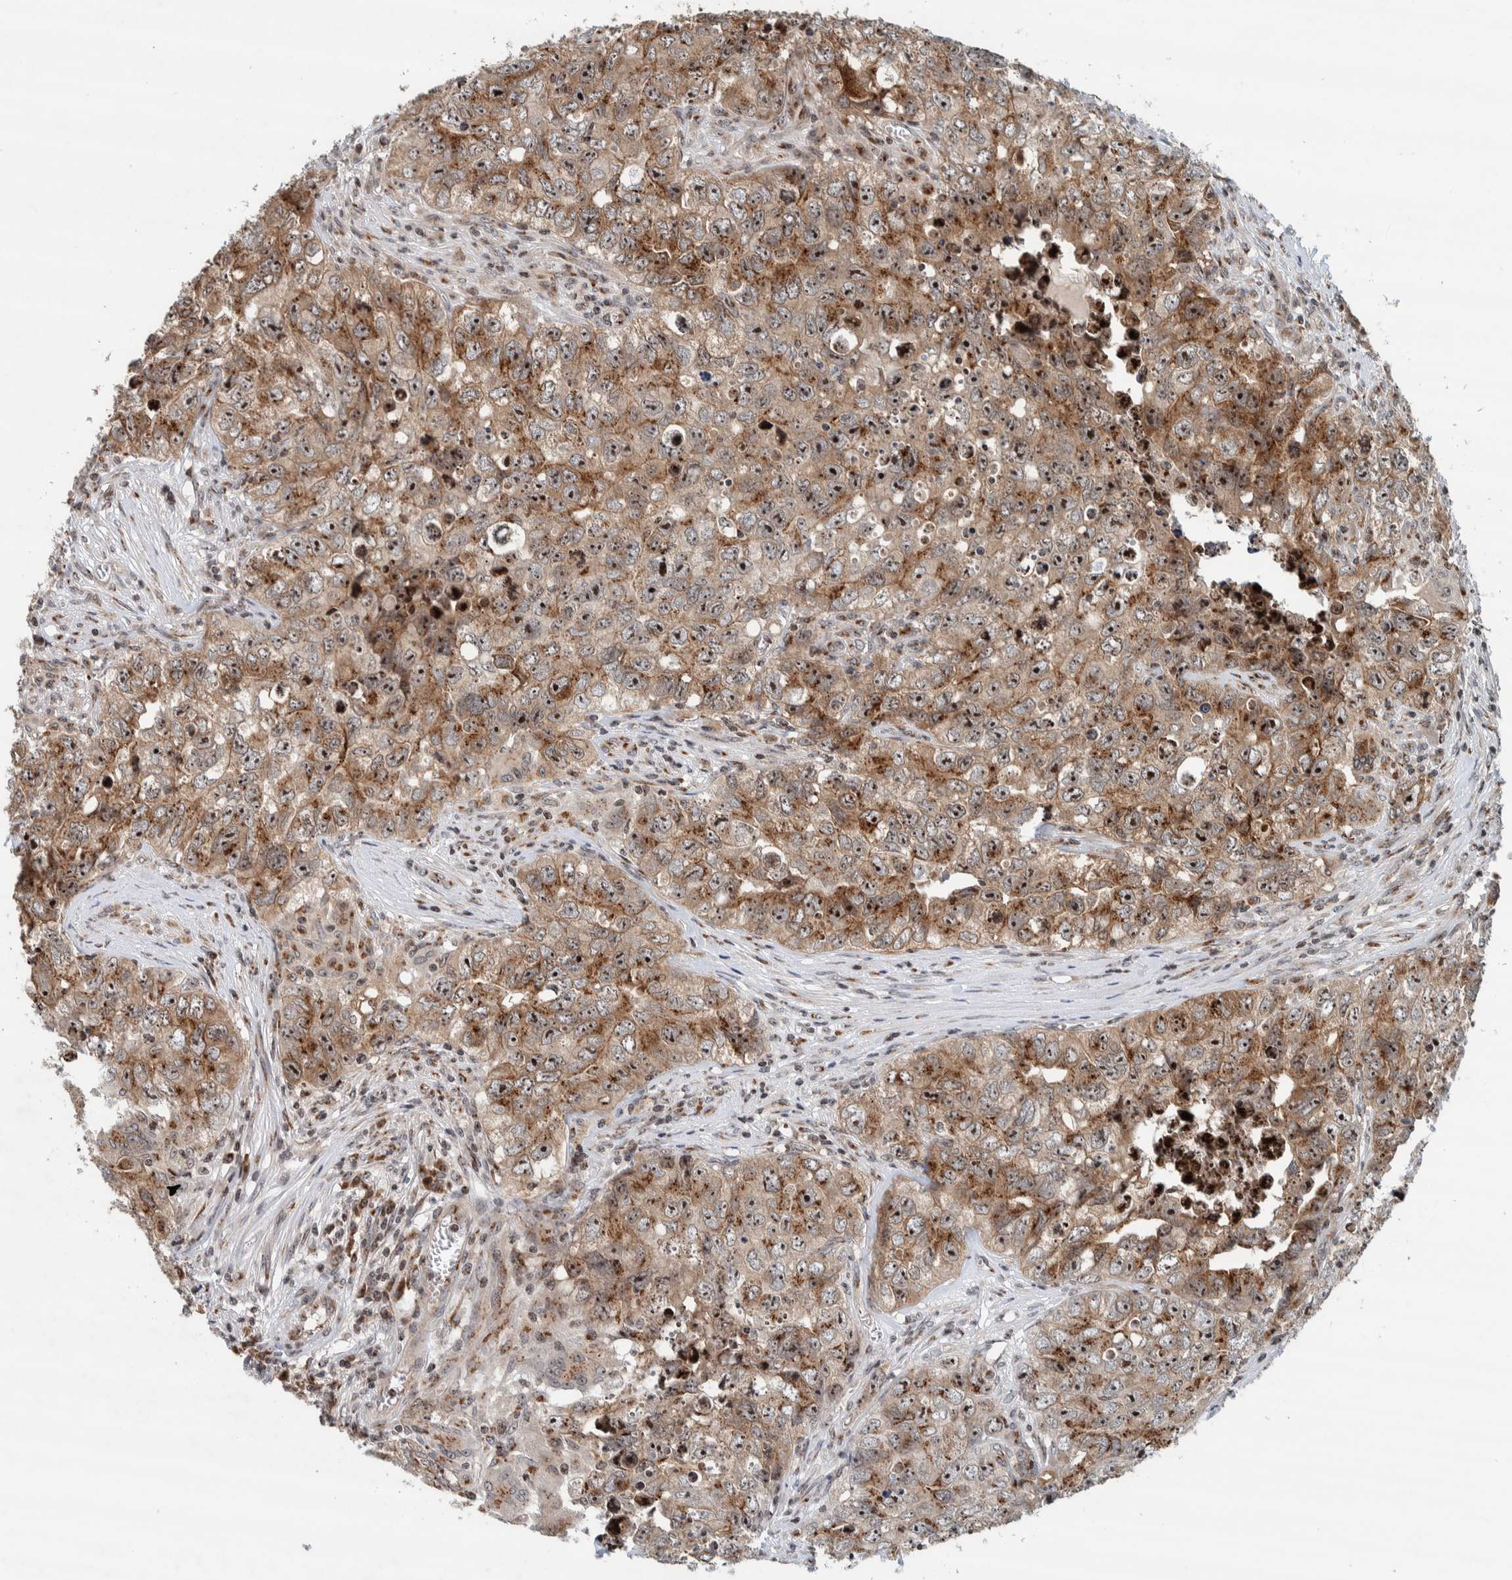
{"staining": {"intensity": "moderate", "quantity": ">75%", "location": "cytoplasmic/membranous,nuclear"}, "tissue": "testis cancer", "cell_type": "Tumor cells", "image_type": "cancer", "snomed": [{"axis": "morphology", "description": "Seminoma, NOS"}, {"axis": "morphology", "description": "Carcinoma, Embryonal, NOS"}, {"axis": "topography", "description": "Testis"}], "caption": "A brown stain shows moderate cytoplasmic/membranous and nuclear staining of a protein in human testis cancer tumor cells.", "gene": "CCDC182", "patient": {"sex": "male", "age": 43}}